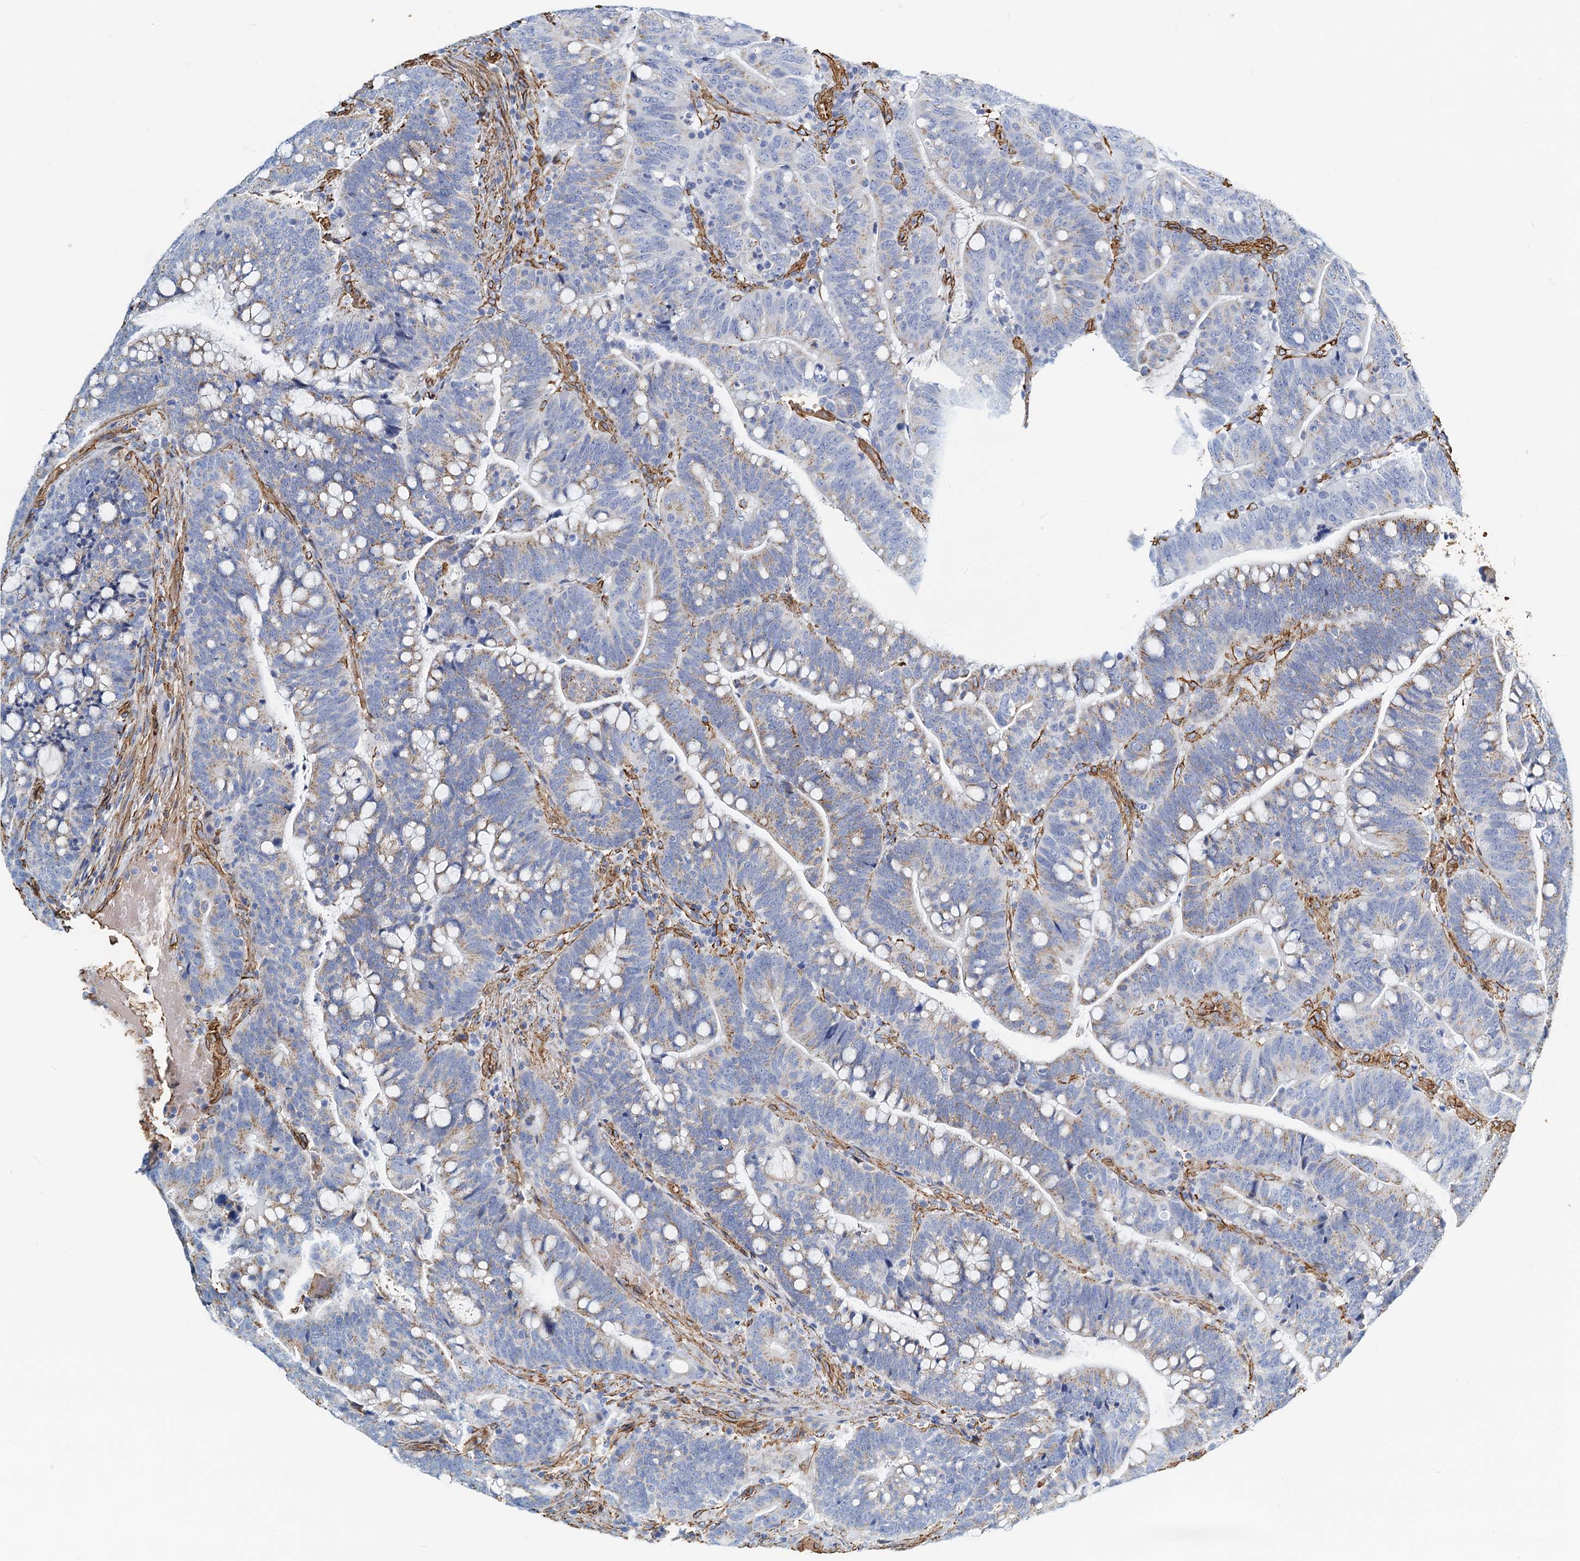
{"staining": {"intensity": "weak", "quantity": "<25%", "location": "cytoplasmic/membranous"}, "tissue": "colorectal cancer", "cell_type": "Tumor cells", "image_type": "cancer", "snomed": [{"axis": "morphology", "description": "Normal tissue, NOS"}, {"axis": "morphology", "description": "Adenocarcinoma, NOS"}, {"axis": "topography", "description": "Colon"}], "caption": "Histopathology image shows no protein staining in tumor cells of adenocarcinoma (colorectal) tissue. (DAB (3,3'-diaminobenzidine) IHC with hematoxylin counter stain).", "gene": "DGKG", "patient": {"sex": "female", "age": 66}}